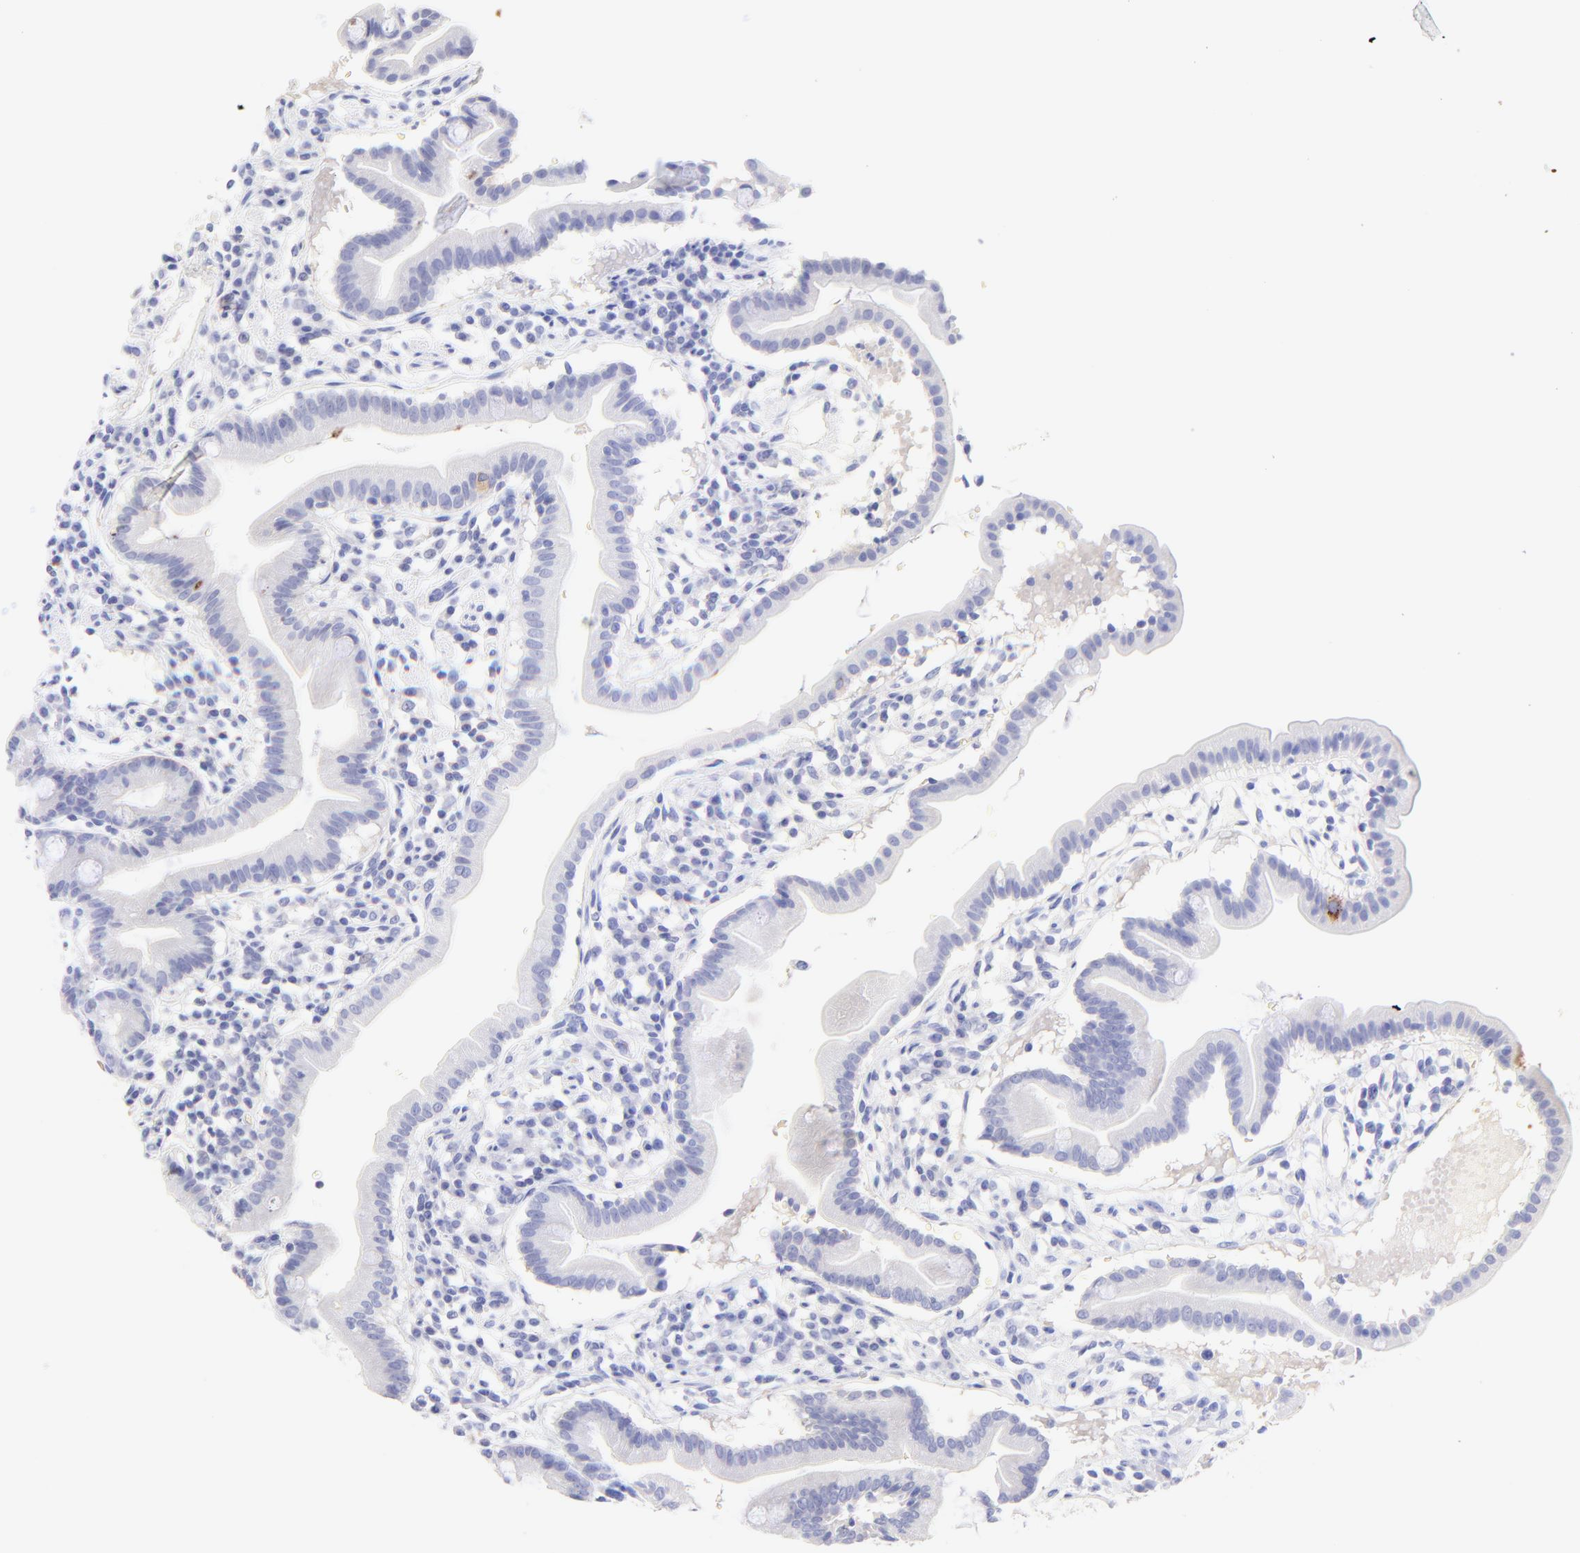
{"staining": {"intensity": "negative", "quantity": "none", "location": "none"}, "tissue": "duodenum", "cell_type": "Glandular cells", "image_type": "normal", "snomed": [{"axis": "morphology", "description": "Normal tissue, NOS"}, {"axis": "topography", "description": "Duodenum"}], "caption": "Protein analysis of normal duodenum shows no significant expression in glandular cells. (Brightfield microscopy of DAB immunohistochemistry at high magnification).", "gene": "FRMPD3", "patient": {"sex": "male", "age": 50}}